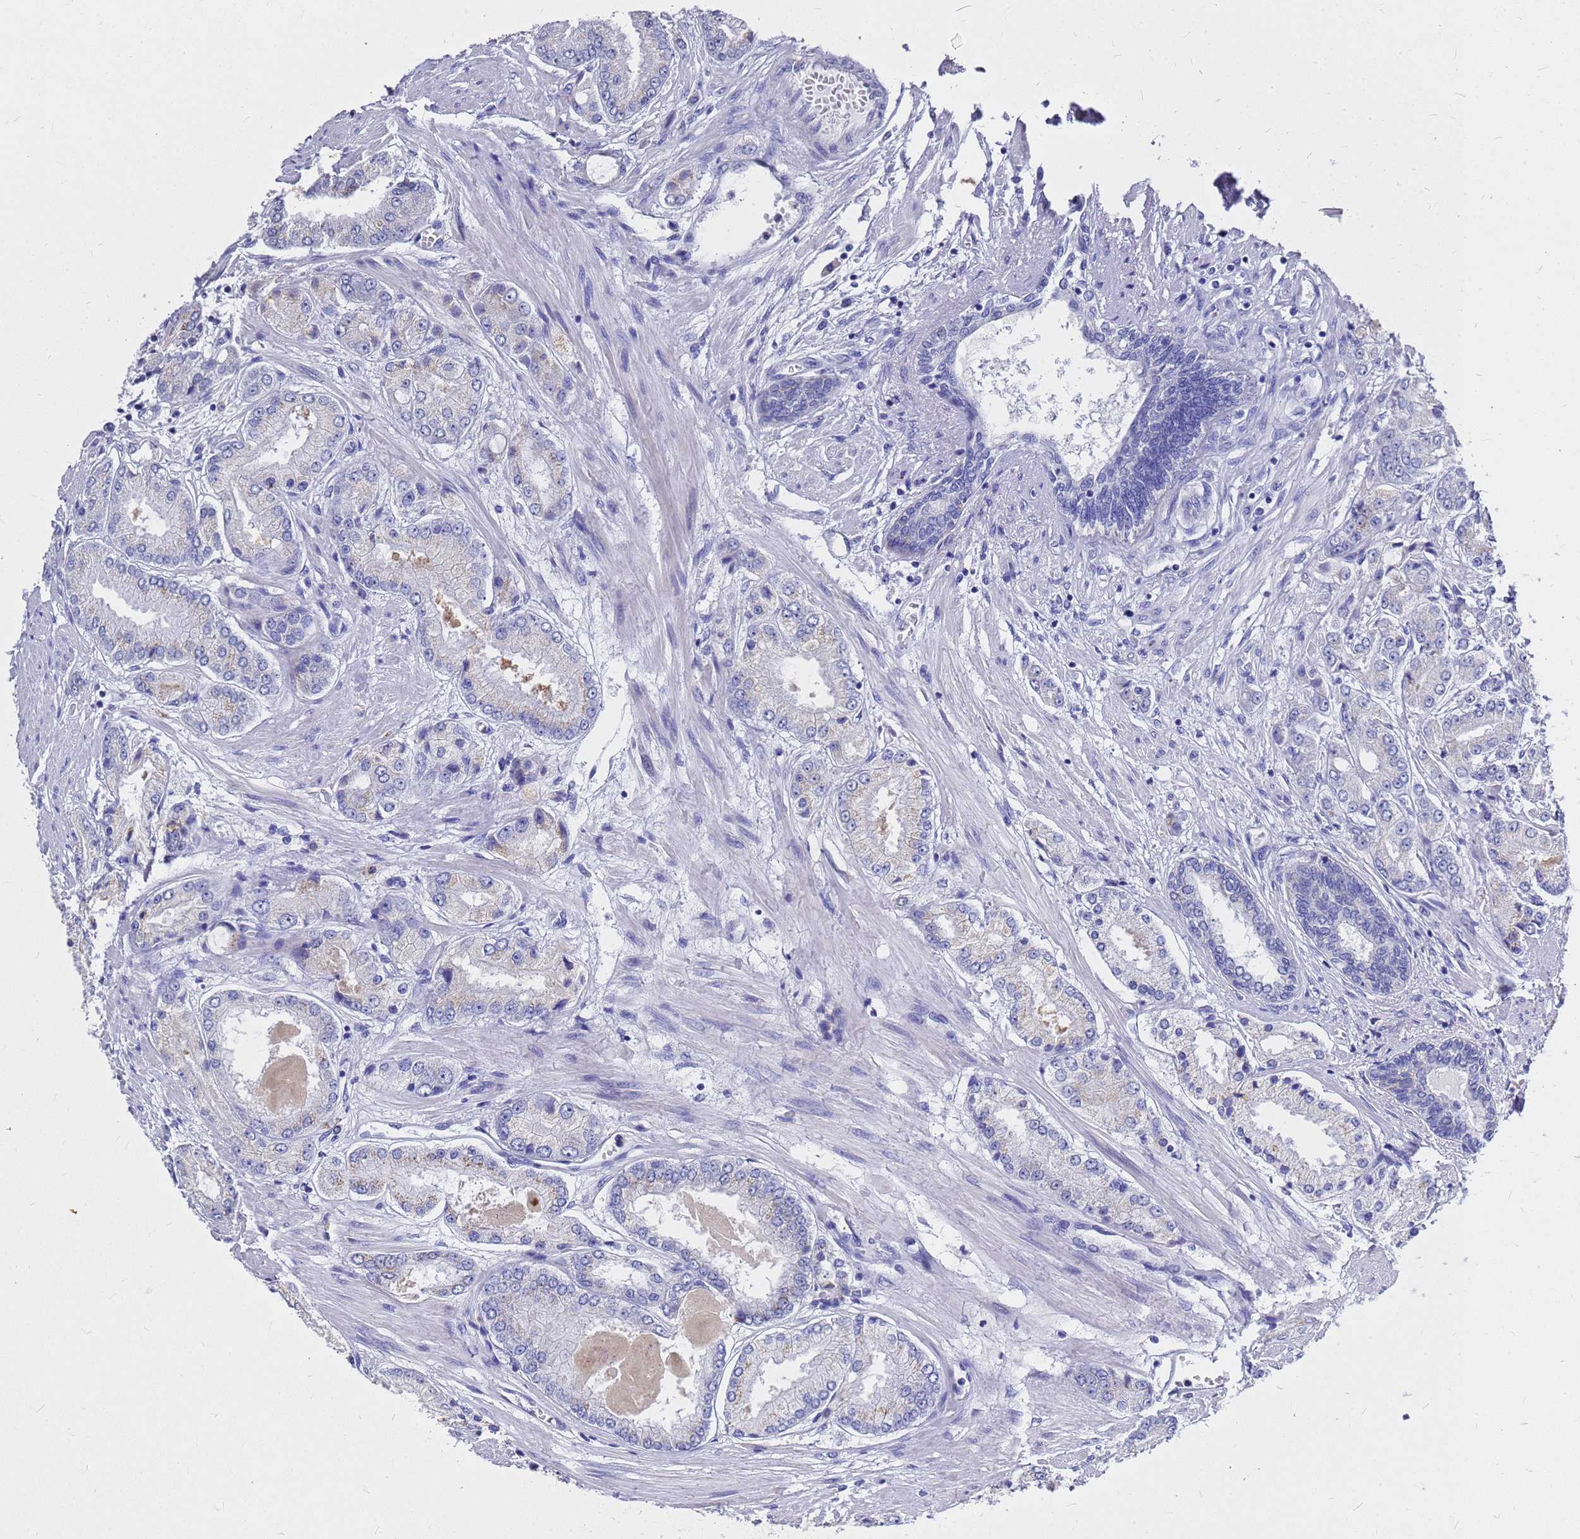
{"staining": {"intensity": "negative", "quantity": "none", "location": "none"}, "tissue": "prostate cancer", "cell_type": "Tumor cells", "image_type": "cancer", "snomed": [{"axis": "morphology", "description": "Adenocarcinoma, High grade"}, {"axis": "topography", "description": "Prostate"}], "caption": "A histopathology image of human prostate cancer (adenocarcinoma (high-grade)) is negative for staining in tumor cells. Brightfield microscopy of immunohistochemistry (IHC) stained with DAB (3,3'-diaminobenzidine) (brown) and hematoxylin (blue), captured at high magnification.", "gene": "OR52E2", "patient": {"sex": "male", "age": 59}}